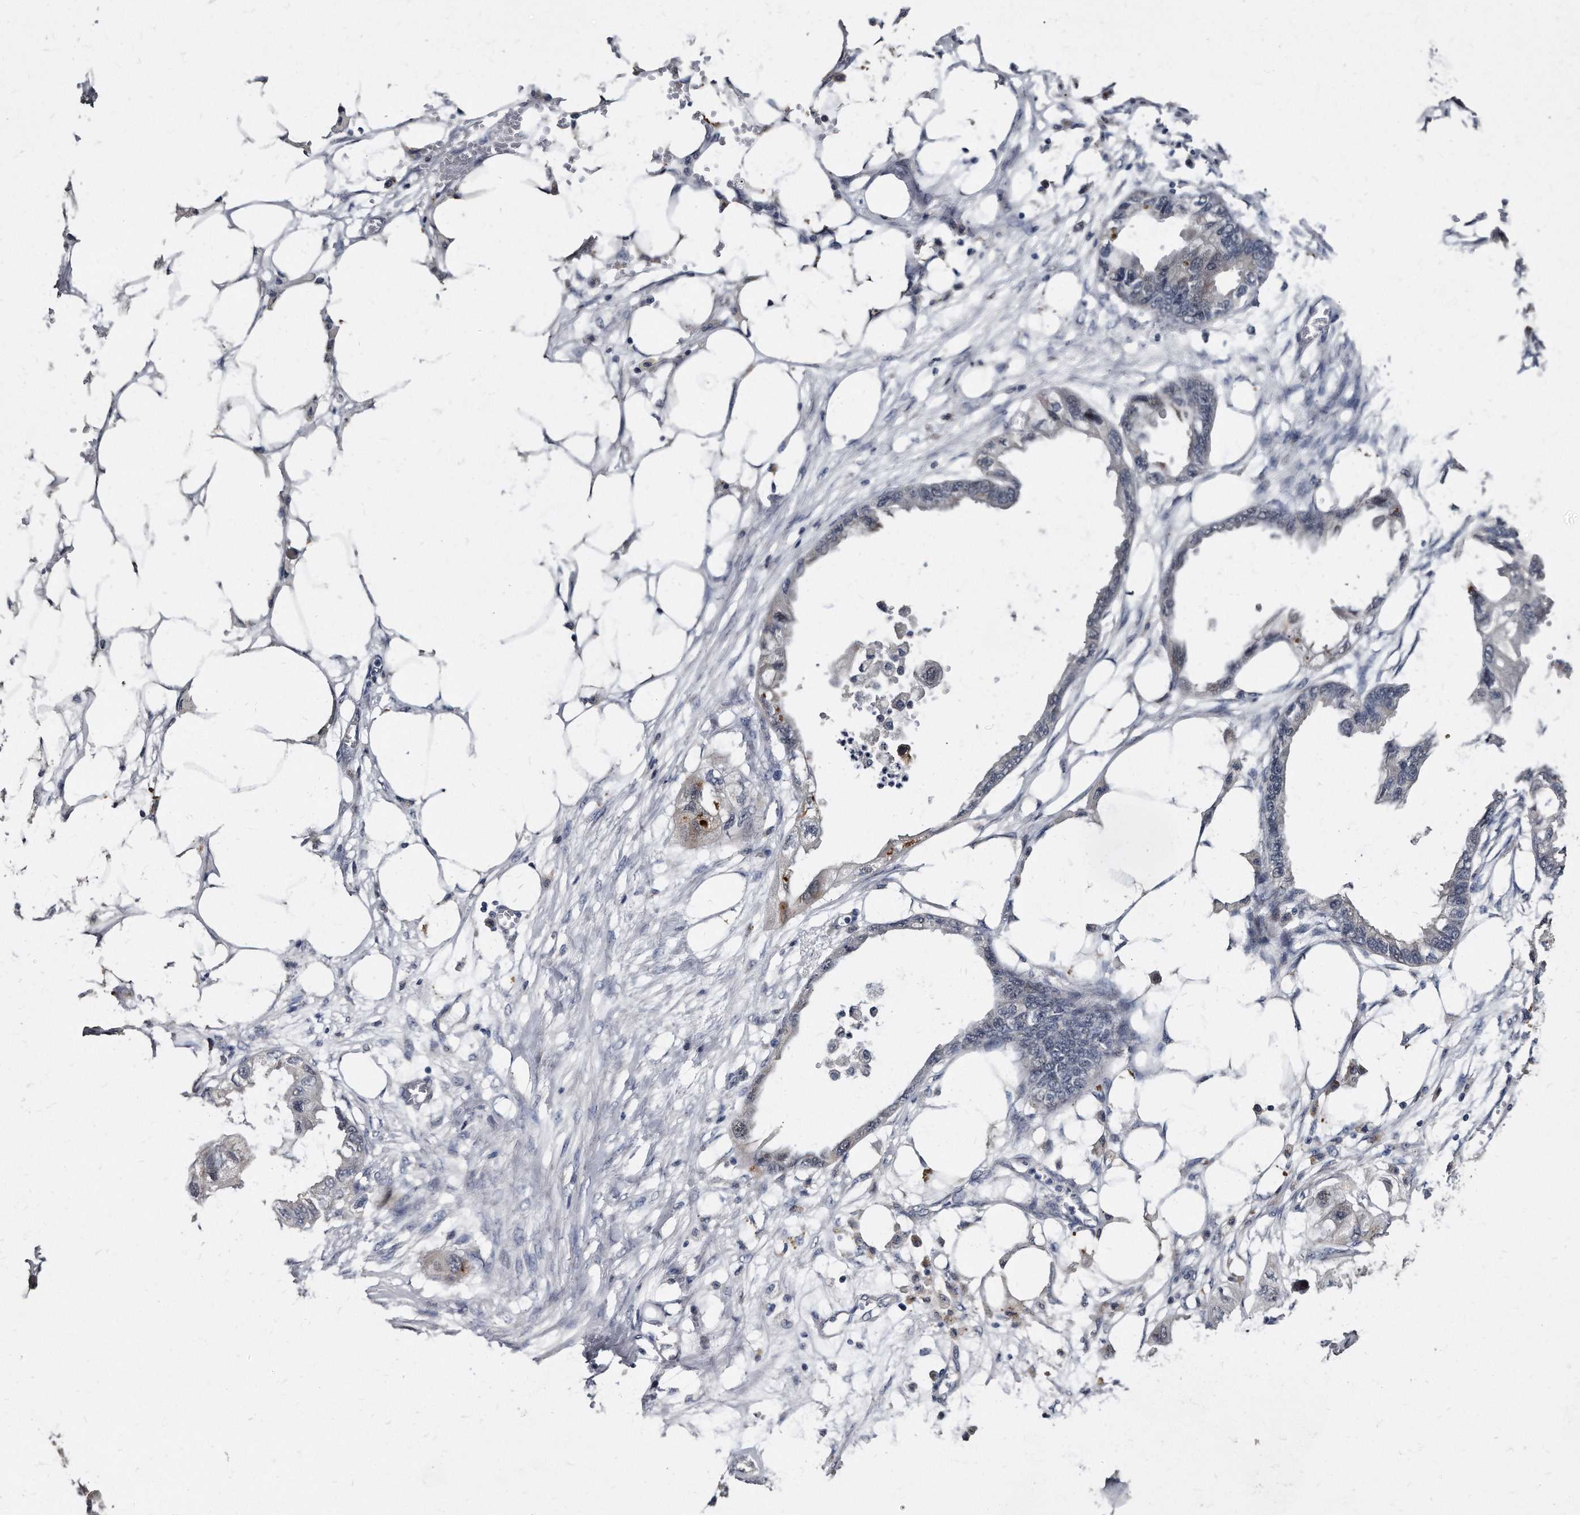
{"staining": {"intensity": "negative", "quantity": "none", "location": "none"}, "tissue": "endometrial cancer", "cell_type": "Tumor cells", "image_type": "cancer", "snomed": [{"axis": "morphology", "description": "Adenocarcinoma, NOS"}, {"axis": "morphology", "description": "Adenocarcinoma, metastatic, NOS"}, {"axis": "topography", "description": "Adipose tissue"}, {"axis": "topography", "description": "Endometrium"}], "caption": "A photomicrograph of endometrial cancer stained for a protein exhibits no brown staining in tumor cells.", "gene": "KLHDC3", "patient": {"sex": "female", "age": 67}}